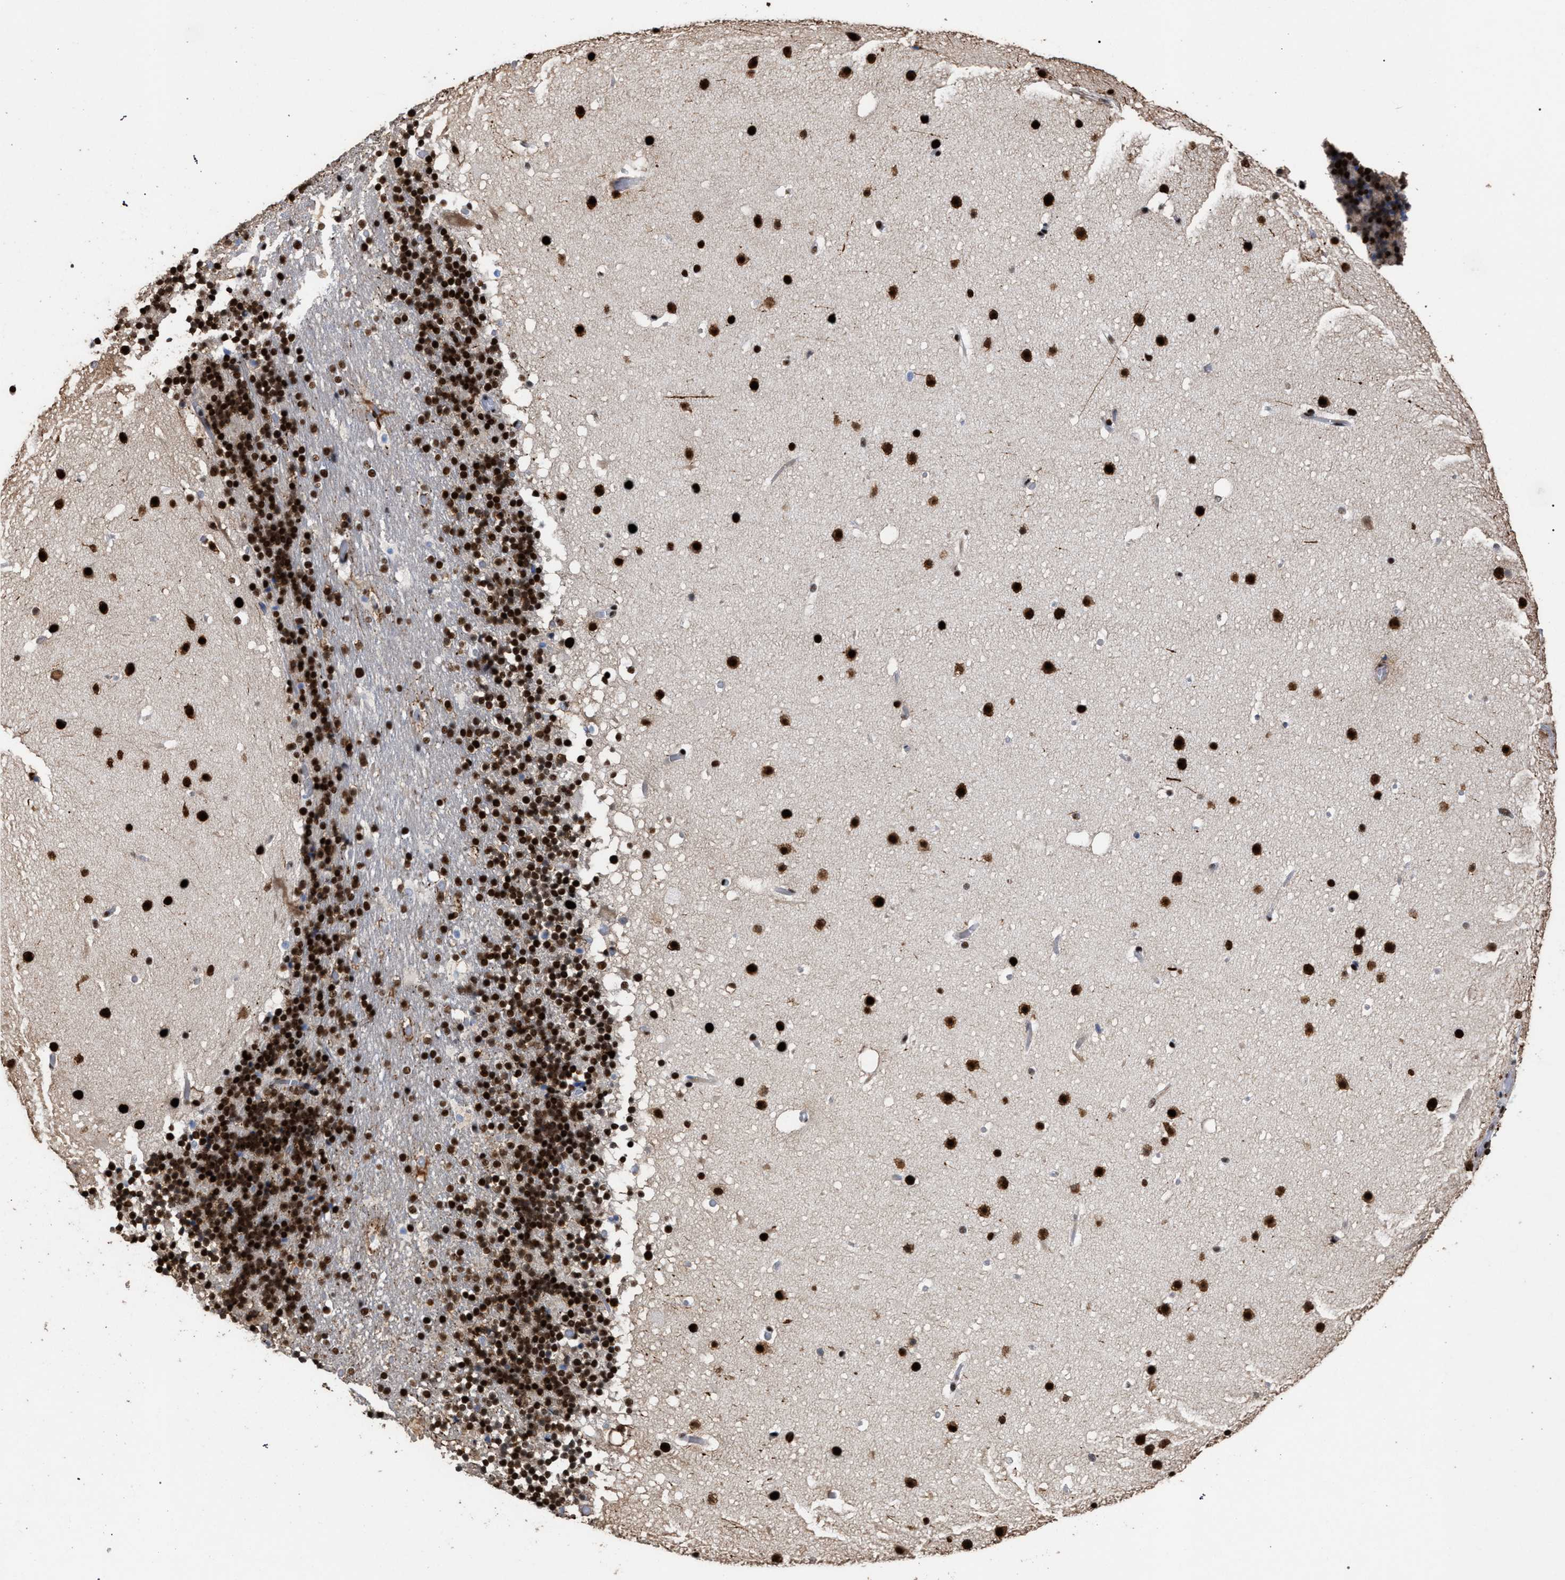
{"staining": {"intensity": "strong", "quantity": ">75%", "location": "nuclear"}, "tissue": "cerebellum", "cell_type": "Cells in granular layer", "image_type": "normal", "snomed": [{"axis": "morphology", "description": "Normal tissue, NOS"}, {"axis": "topography", "description": "Cerebellum"}], "caption": "Cerebellum stained for a protein reveals strong nuclear positivity in cells in granular layer. (Brightfield microscopy of DAB IHC at high magnification).", "gene": "TP53BP1", "patient": {"sex": "male", "age": 57}}